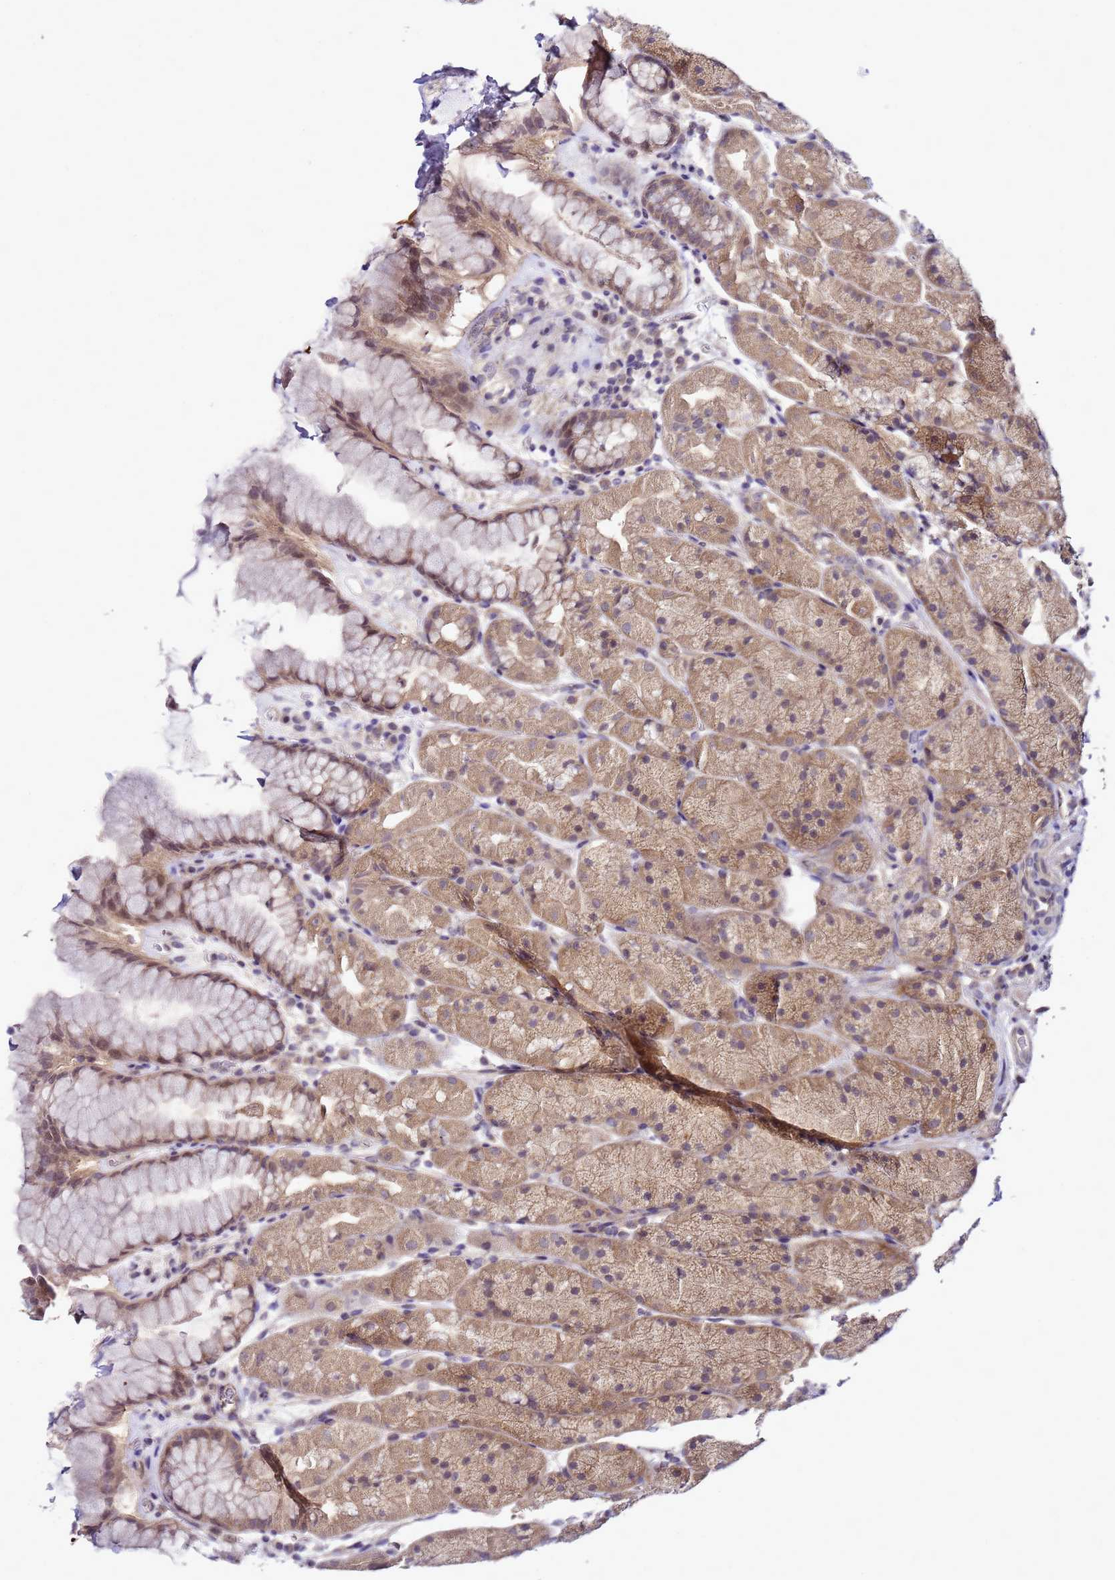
{"staining": {"intensity": "moderate", "quantity": ">75%", "location": "cytoplasmic/membranous"}, "tissue": "stomach", "cell_type": "Glandular cells", "image_type": "normal", "snomed": [{"axis": "morphology", "description": "Normal tissue, NOS"}, {"axis": "topography", "description": "Stomach, upper"}, {"axis": "topography", "description": "Stomach, lower"}], "caption": "Unremarkable stomach demonstrates moderate cytoplasmic/membranous staining in approximately >75% of glandular cells, visualized by immunohistochemistry.", "gene": "SAT1", "patient": {"sex": "male", "age": 67}}